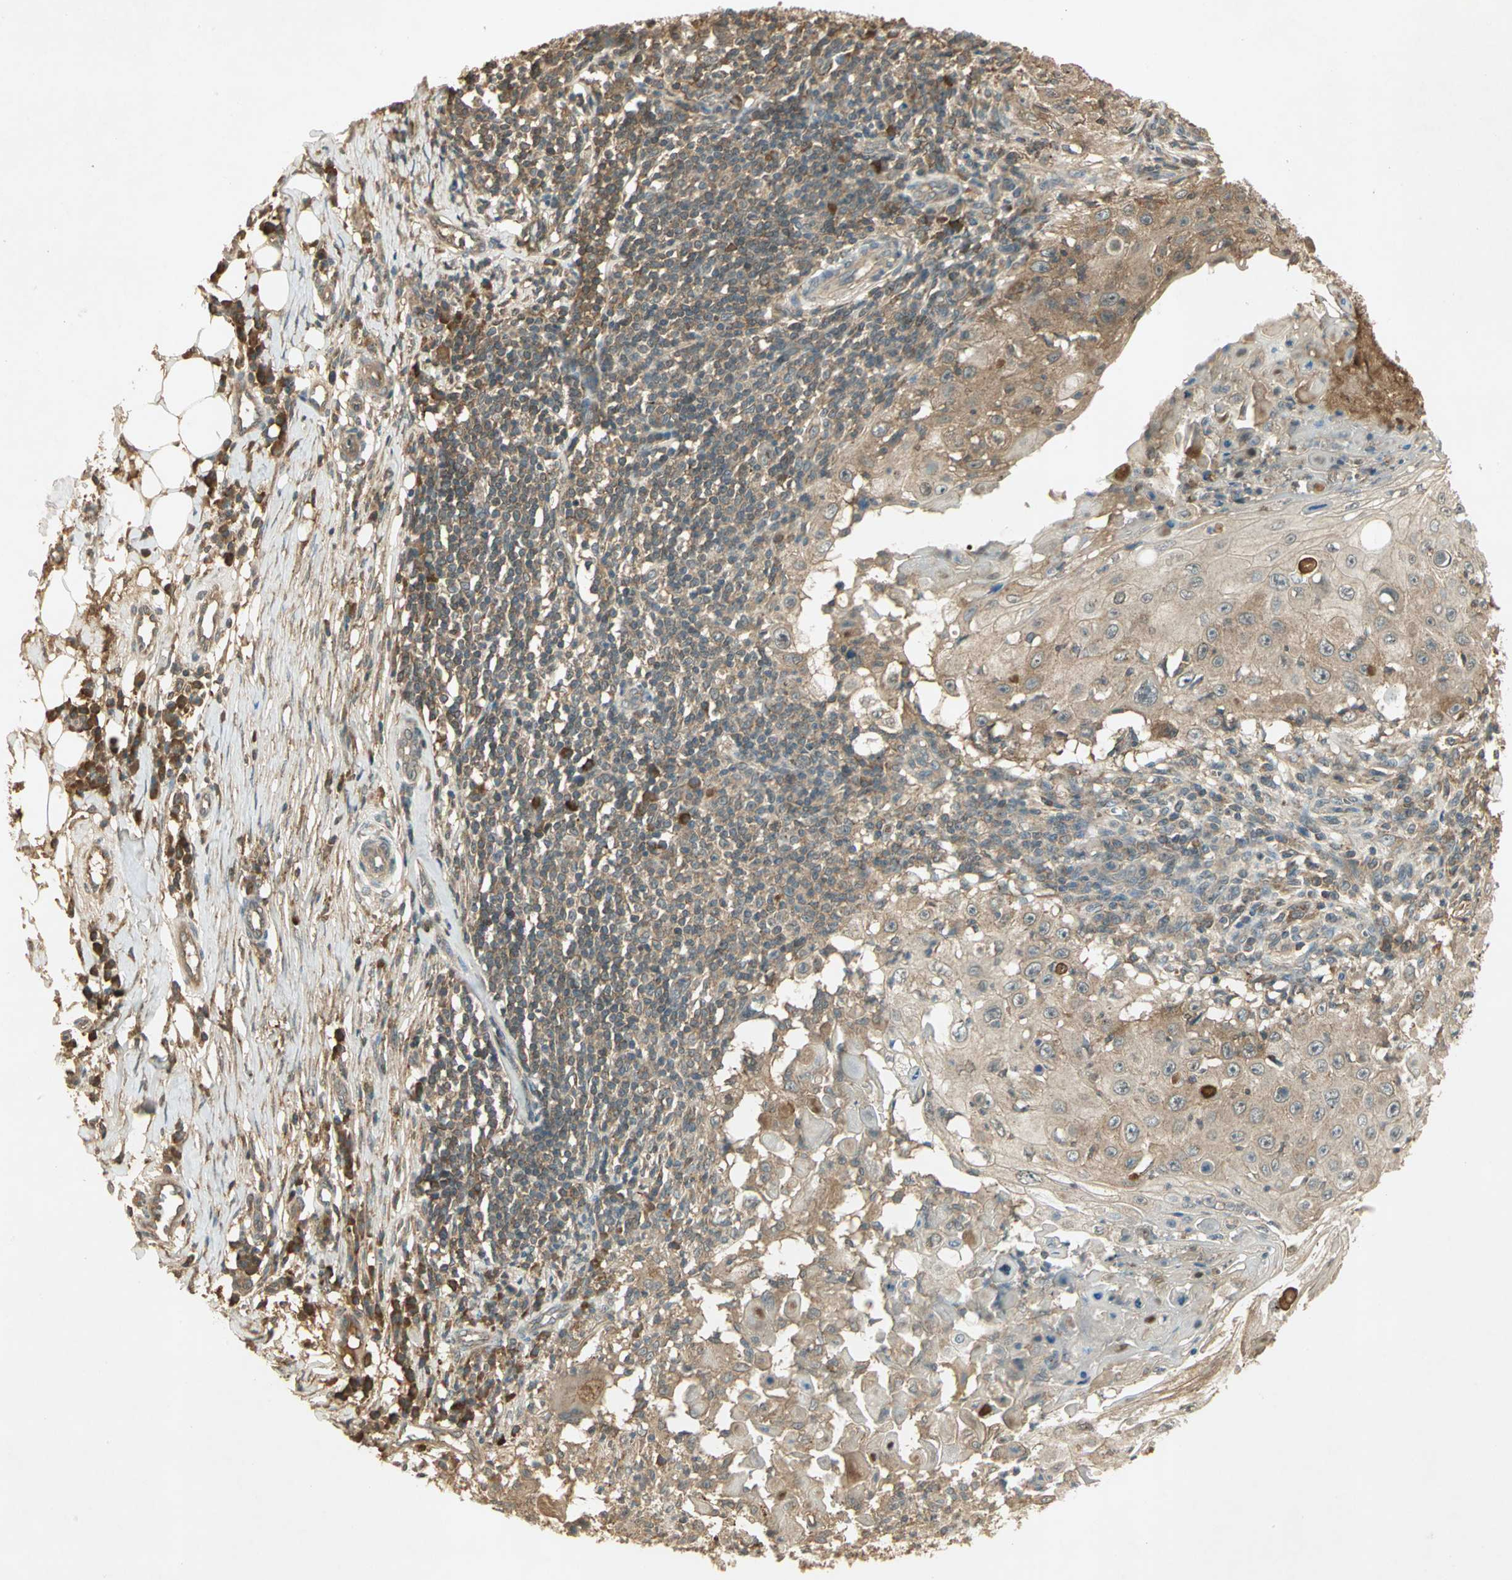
{"staining": {"intensity": "weak", "quantity": ">75%", "location": "cytoplasmic/membranous"}, "tissue": "skin cancer", "cell_type": "Tumor cells", "image_type": "cancer", "snomed": [{"axis": "morphology", "description": "Squamous cell carcinoma, NOS"}, {"axis": "topography", "description": "Skin"}], "caption": "High-magnification brightfield microscopy of skin squamous cell carcinoma stained with DAB (3,3'-diaminobenzidine) (brown) and counterstained with hematoxylin (blue). tumor cells exhibit weak cytoplasmic/membranous staining is seen in approximately>75% of cells.", "gene": "KEAP1", "patient": {"sex": "male", "age": 86}}